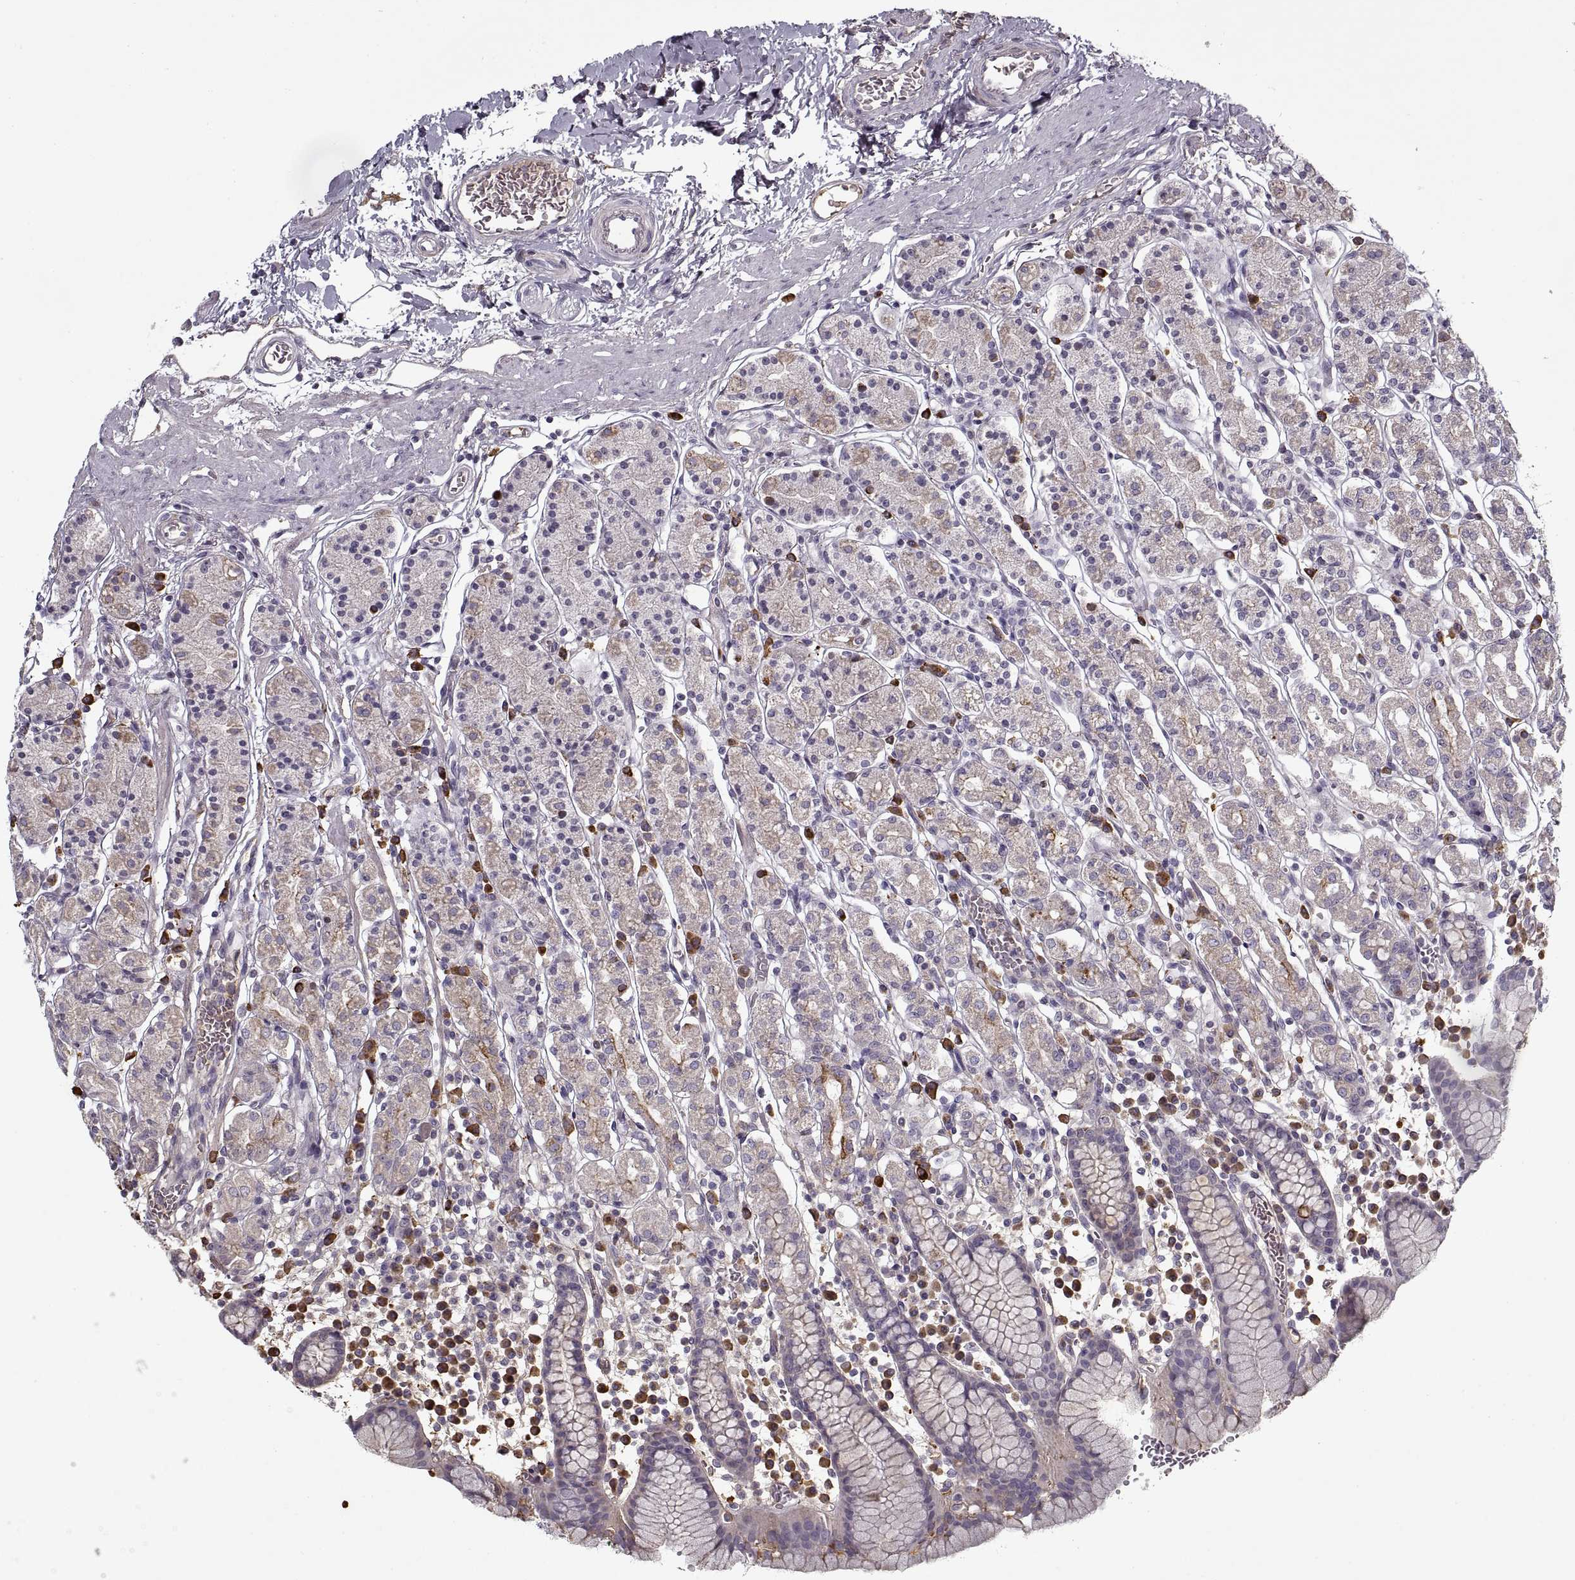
{"staining": {"intensity": "negative", "quantity": "none", "location": "none"}, "tissue": "stomach", "cell_type": "Glandular cells", "image_type": "normal", "snomed": [{"axis": "morphology", "description": "Normal tissue, NOS"}, {"axis": "topography", "description": "Stomach, upper"}, {"axis": "topography", "description": "Stomach"}], "caption": "The IHC micrograph has no significant expression in glandular cells of stomach. (DAB immunohistochemistry with hematoxylin counter stain).", "gene": "GAD2", "patient": {"sex": "male", "age": 62}}